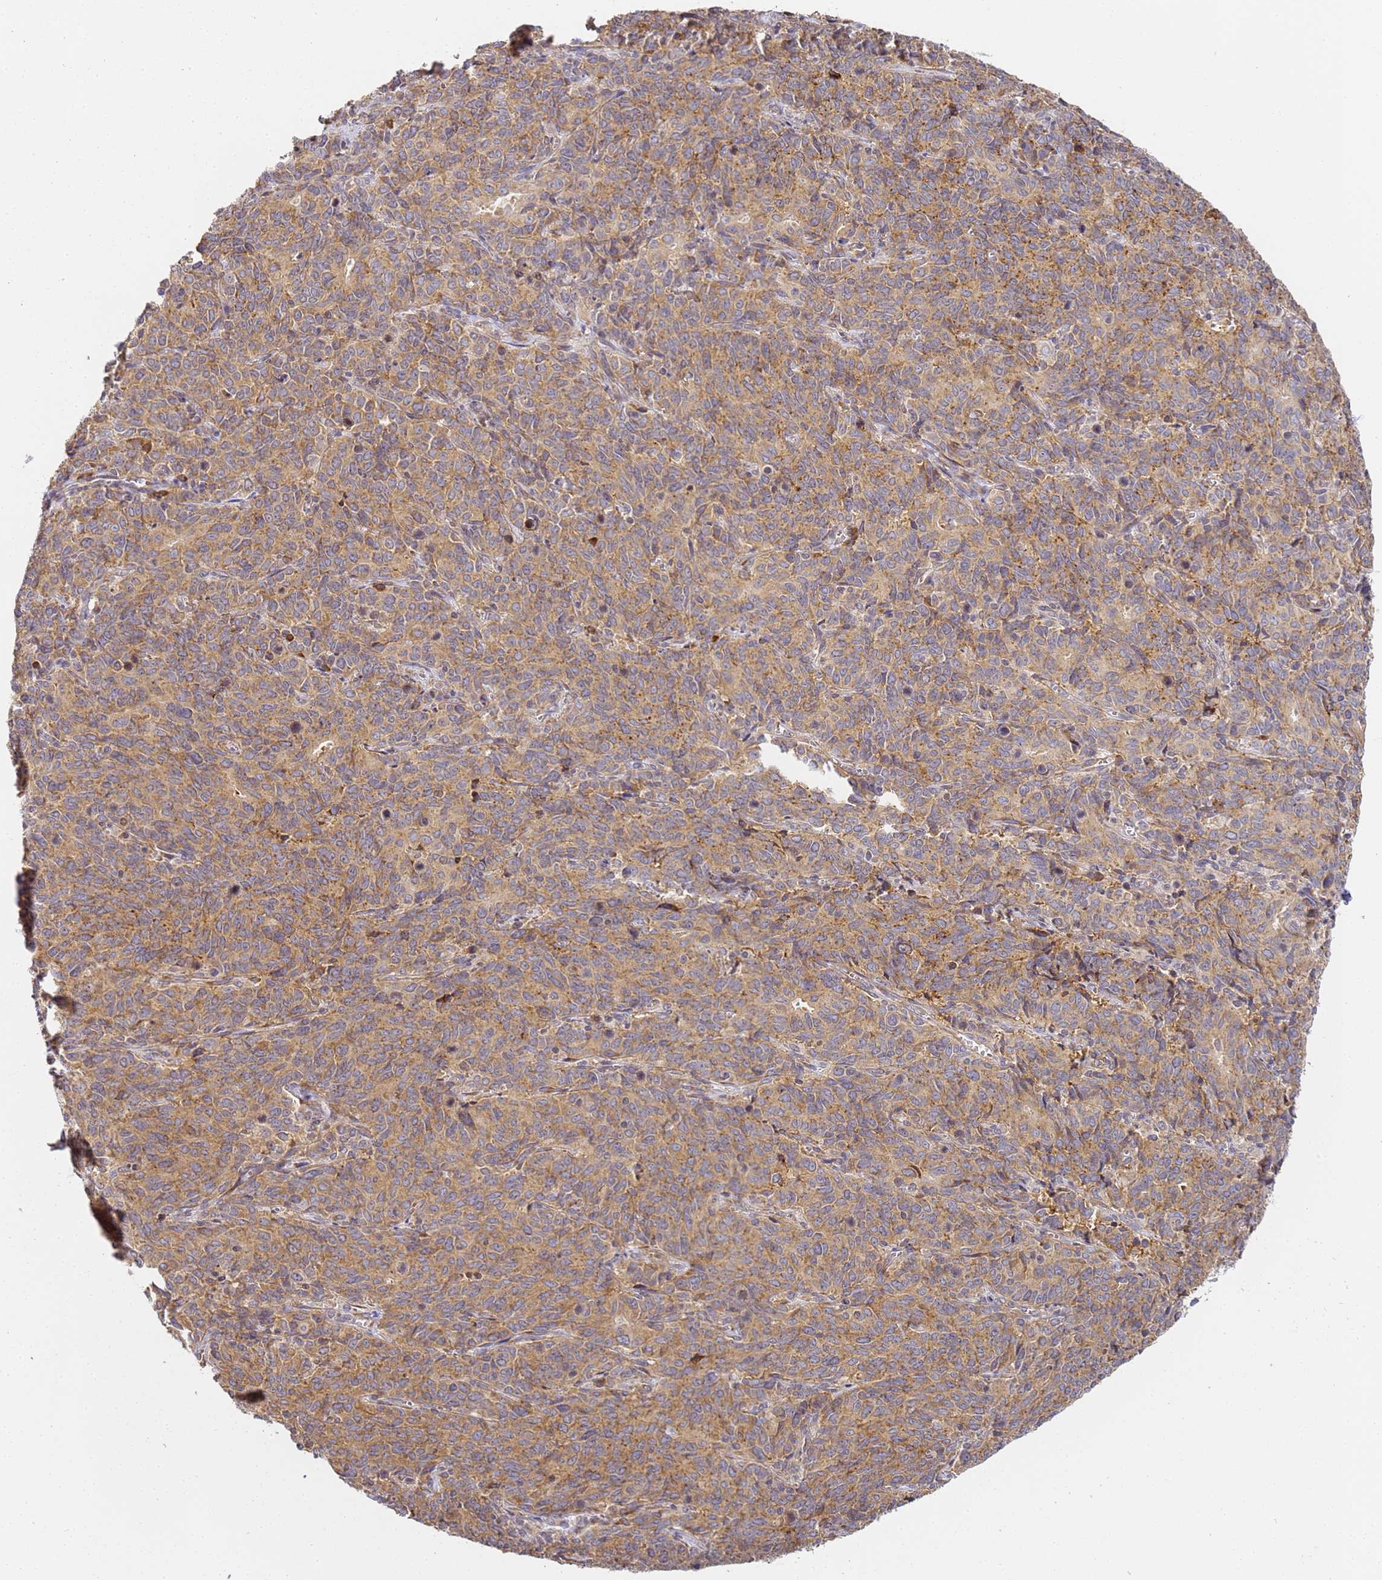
{"staining": {"intensity": "moderate", "quantity": ">75%", "location": "cytoplasmic/membranous"}, "tissue": "cervical cancer", "cell_type": "Tumor cells", "image_type": "cancer", "snomed": [{"axis": "morphology", "description": "Squamous cell carcinoma, NOS"}, {"axis": "topography", "description": "Cervix"}], "caption": "This is an image of immunohistochemistry staining of cervical squamous cell carcinoma, which shows moderate positivity in the cytoplasmic/membranous of tumor cells.", "gene": "RPL13A", "patient": {"sex": "female", "age": 60}}